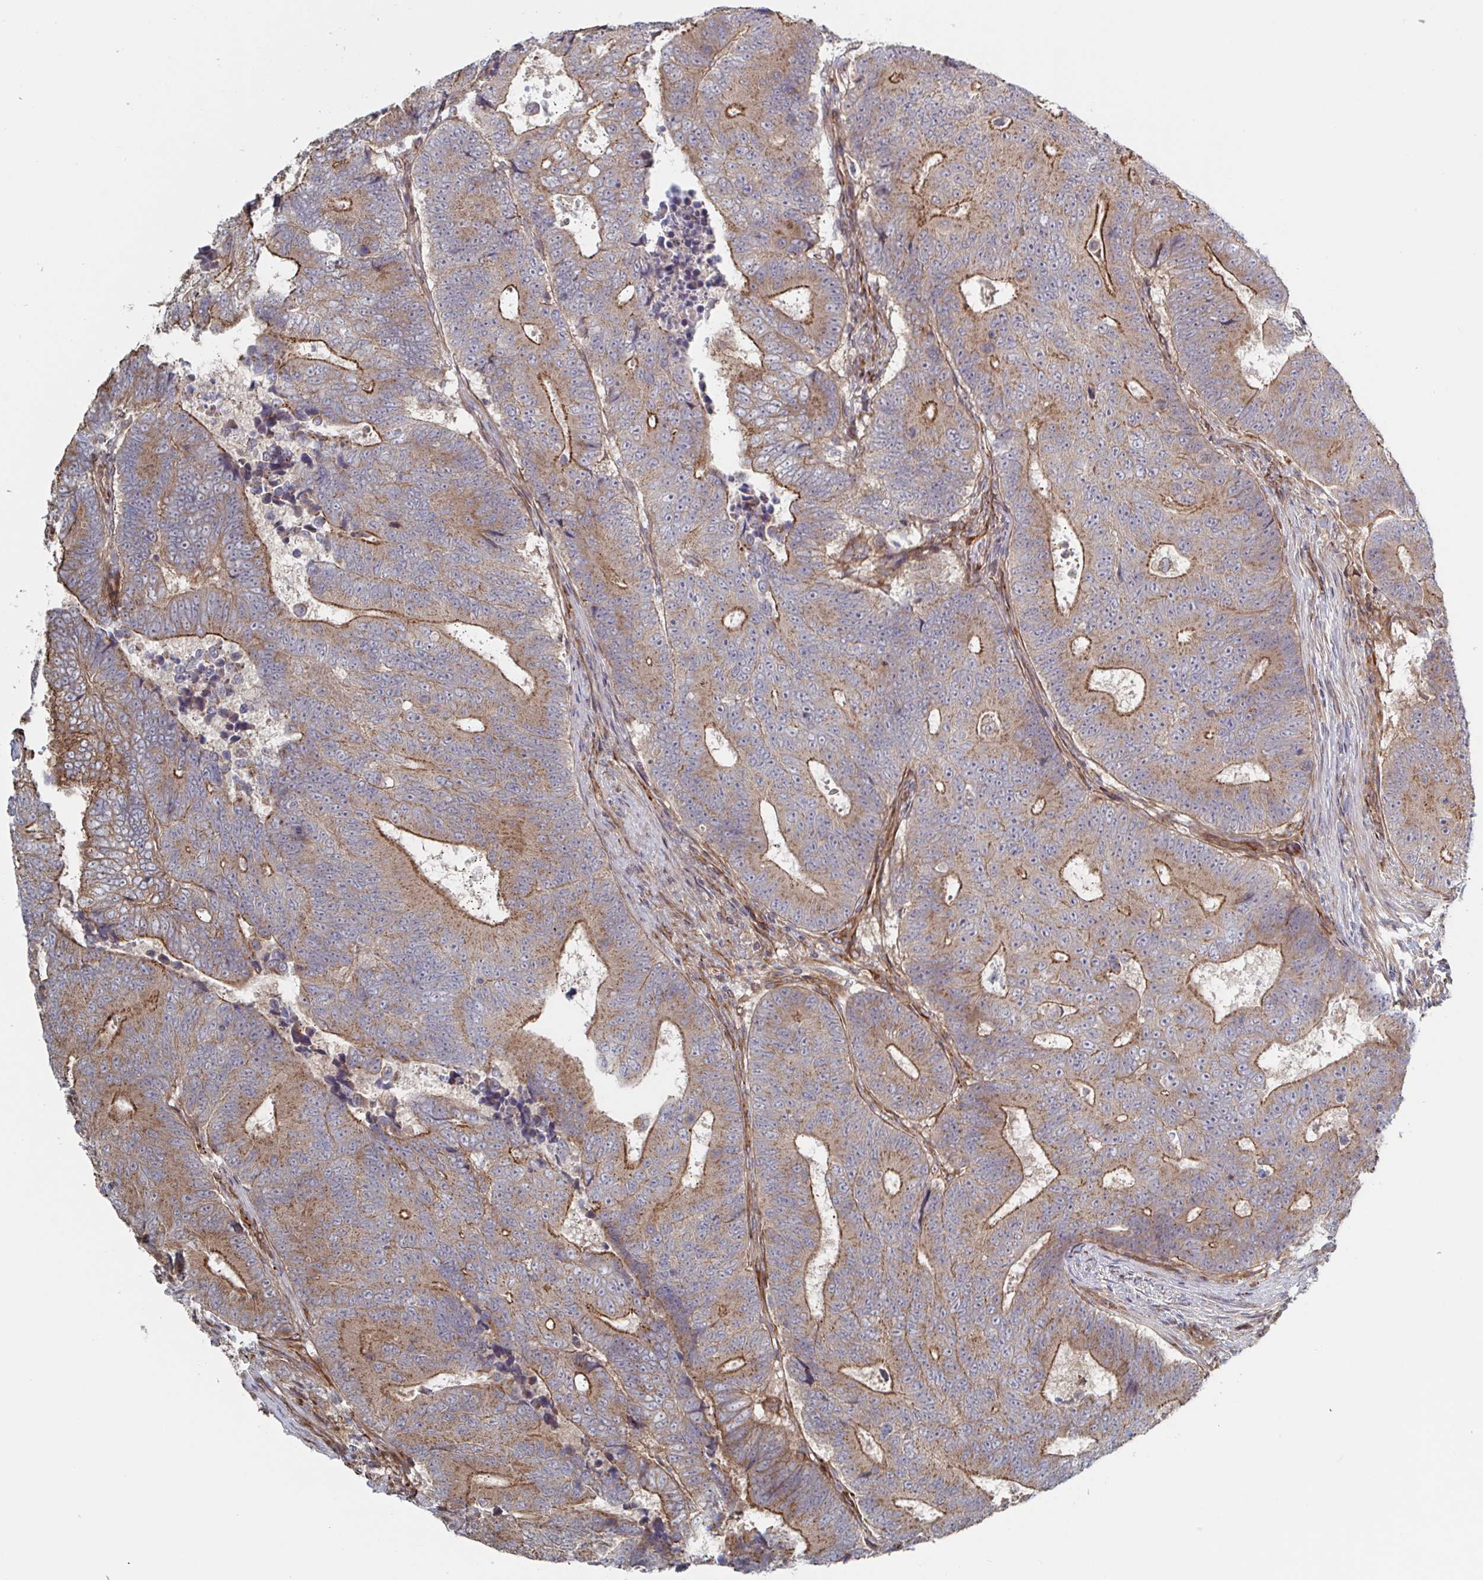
{"staining": {"intensity": "moderate", "quantity": ">75%", "location": "cytoplasmic/membranous"}, "tissue": "colorectal cancer", "cell_type": "Tumor cells", "image_type": "cancer", "snomed": [{"axis": "morphology", "description": "Adenocarcinoma, NOS"}, {"axis": "topography", "description": "Colon"}], "caption": "Tumor cells exhibit medium levels of moderate cytoplasmic/membranous expression in about >75% of cells in human adenocarcinoma (colorectal). (DAB IHC with brightfield microscopy, high magnification).", "gene": "DVL3", "patient": {"sex": "female", "age": 48}}